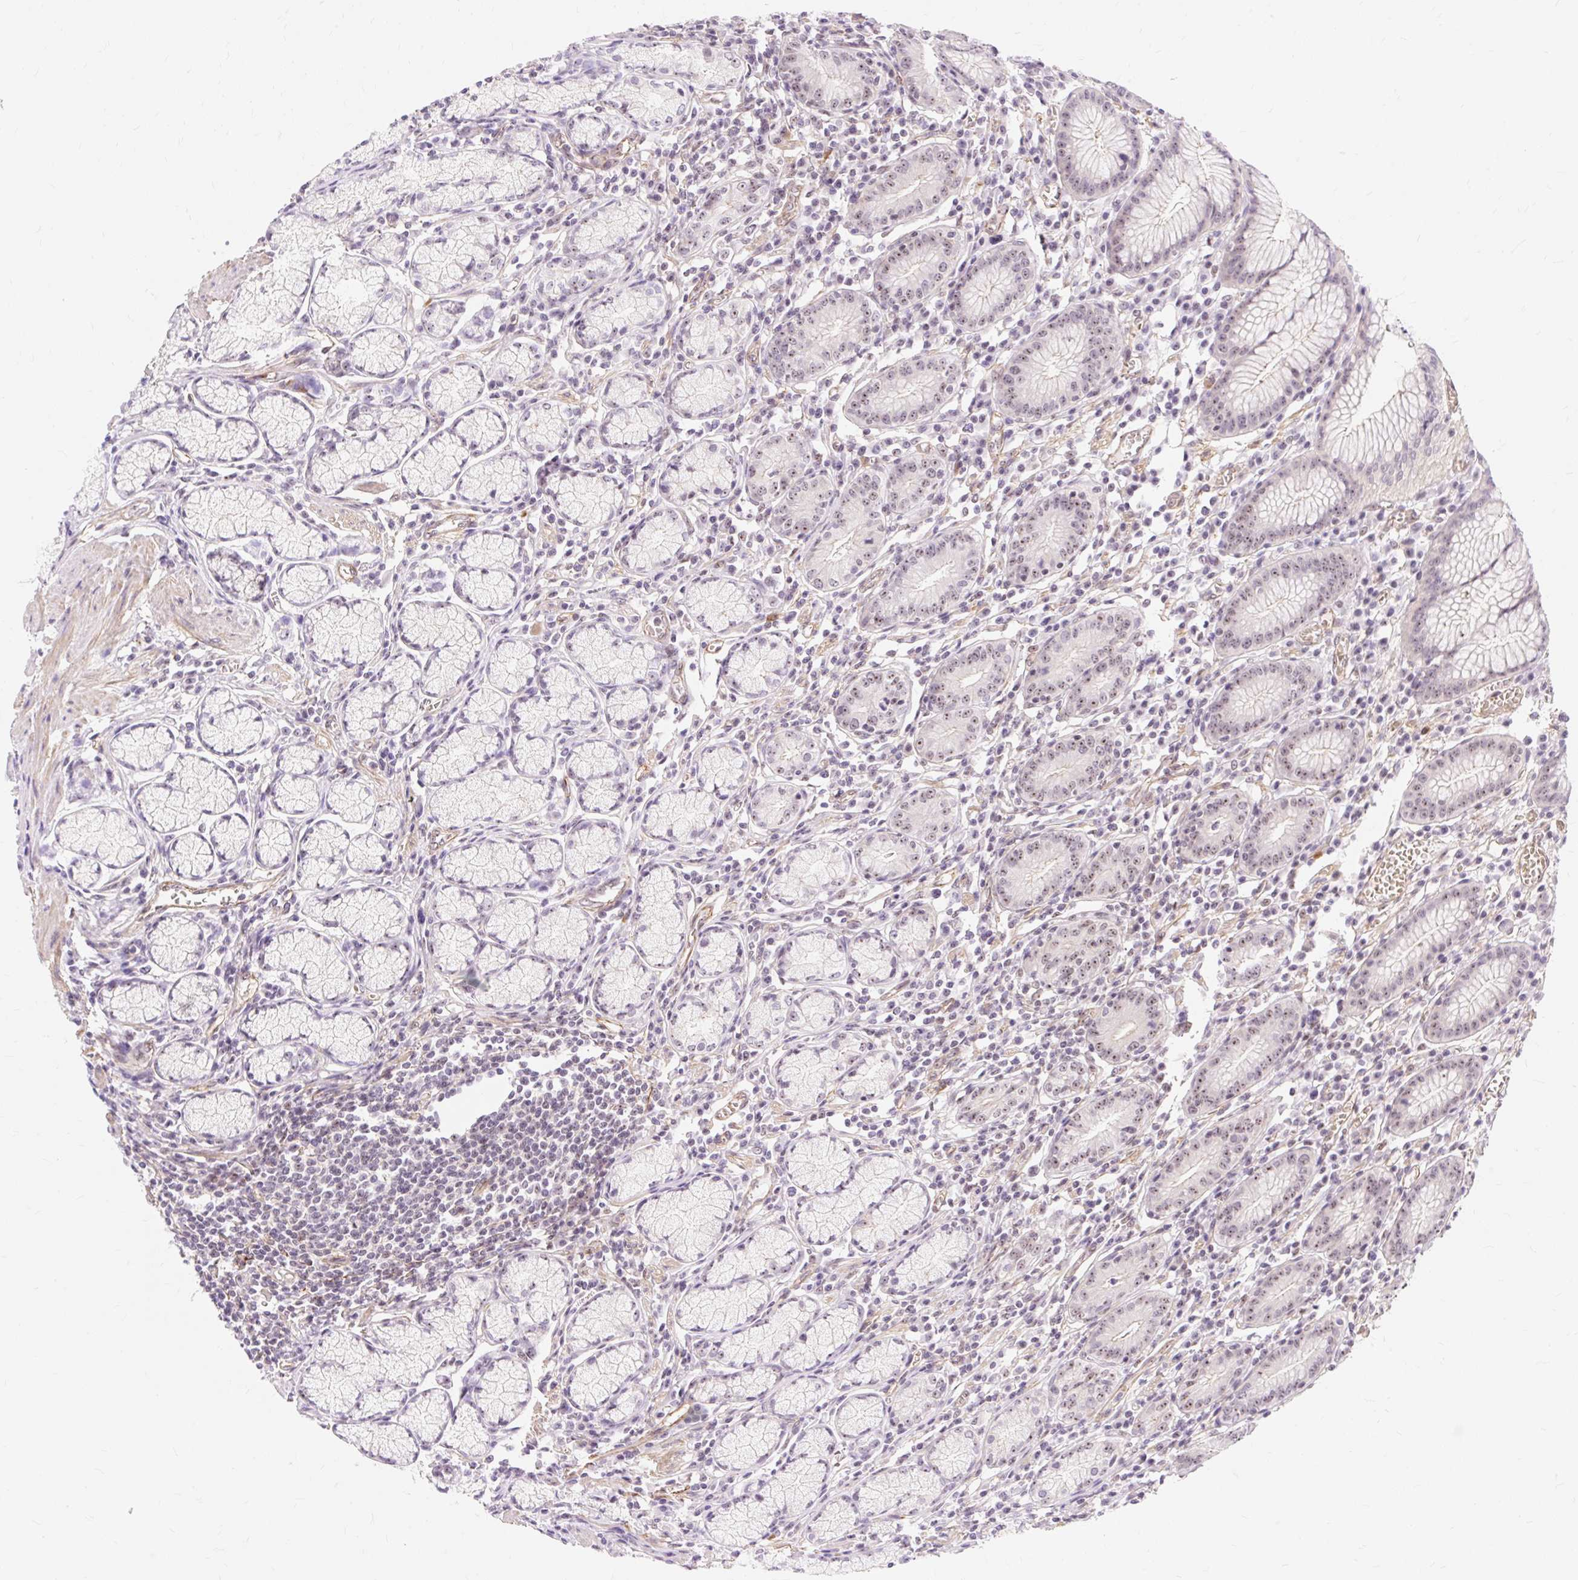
{"staining": {"intensity": "moderate", "quantity": "25%-75%", "location": "nuclear"}, "tissue": "stomach", "cell_type": "Glandular cells", "image_type": "normal", "snomed": [{"axis": "morphology", "description": "Normal tissue, NOS"}, {"axis": "topography", "description": "Stomach"}], "caption": "DAB immunohistochemical staining of unremarkable stomach reveals moderate nuclear protein expression in approximately 25%-75% of glandular cells. The staining was performed using DAB, with brown indicating positive protein expression. Nuclei are stained blue with hematoxylin.", "gene": "OBP2A", "patient": {"sex": "male", "age": 55}}